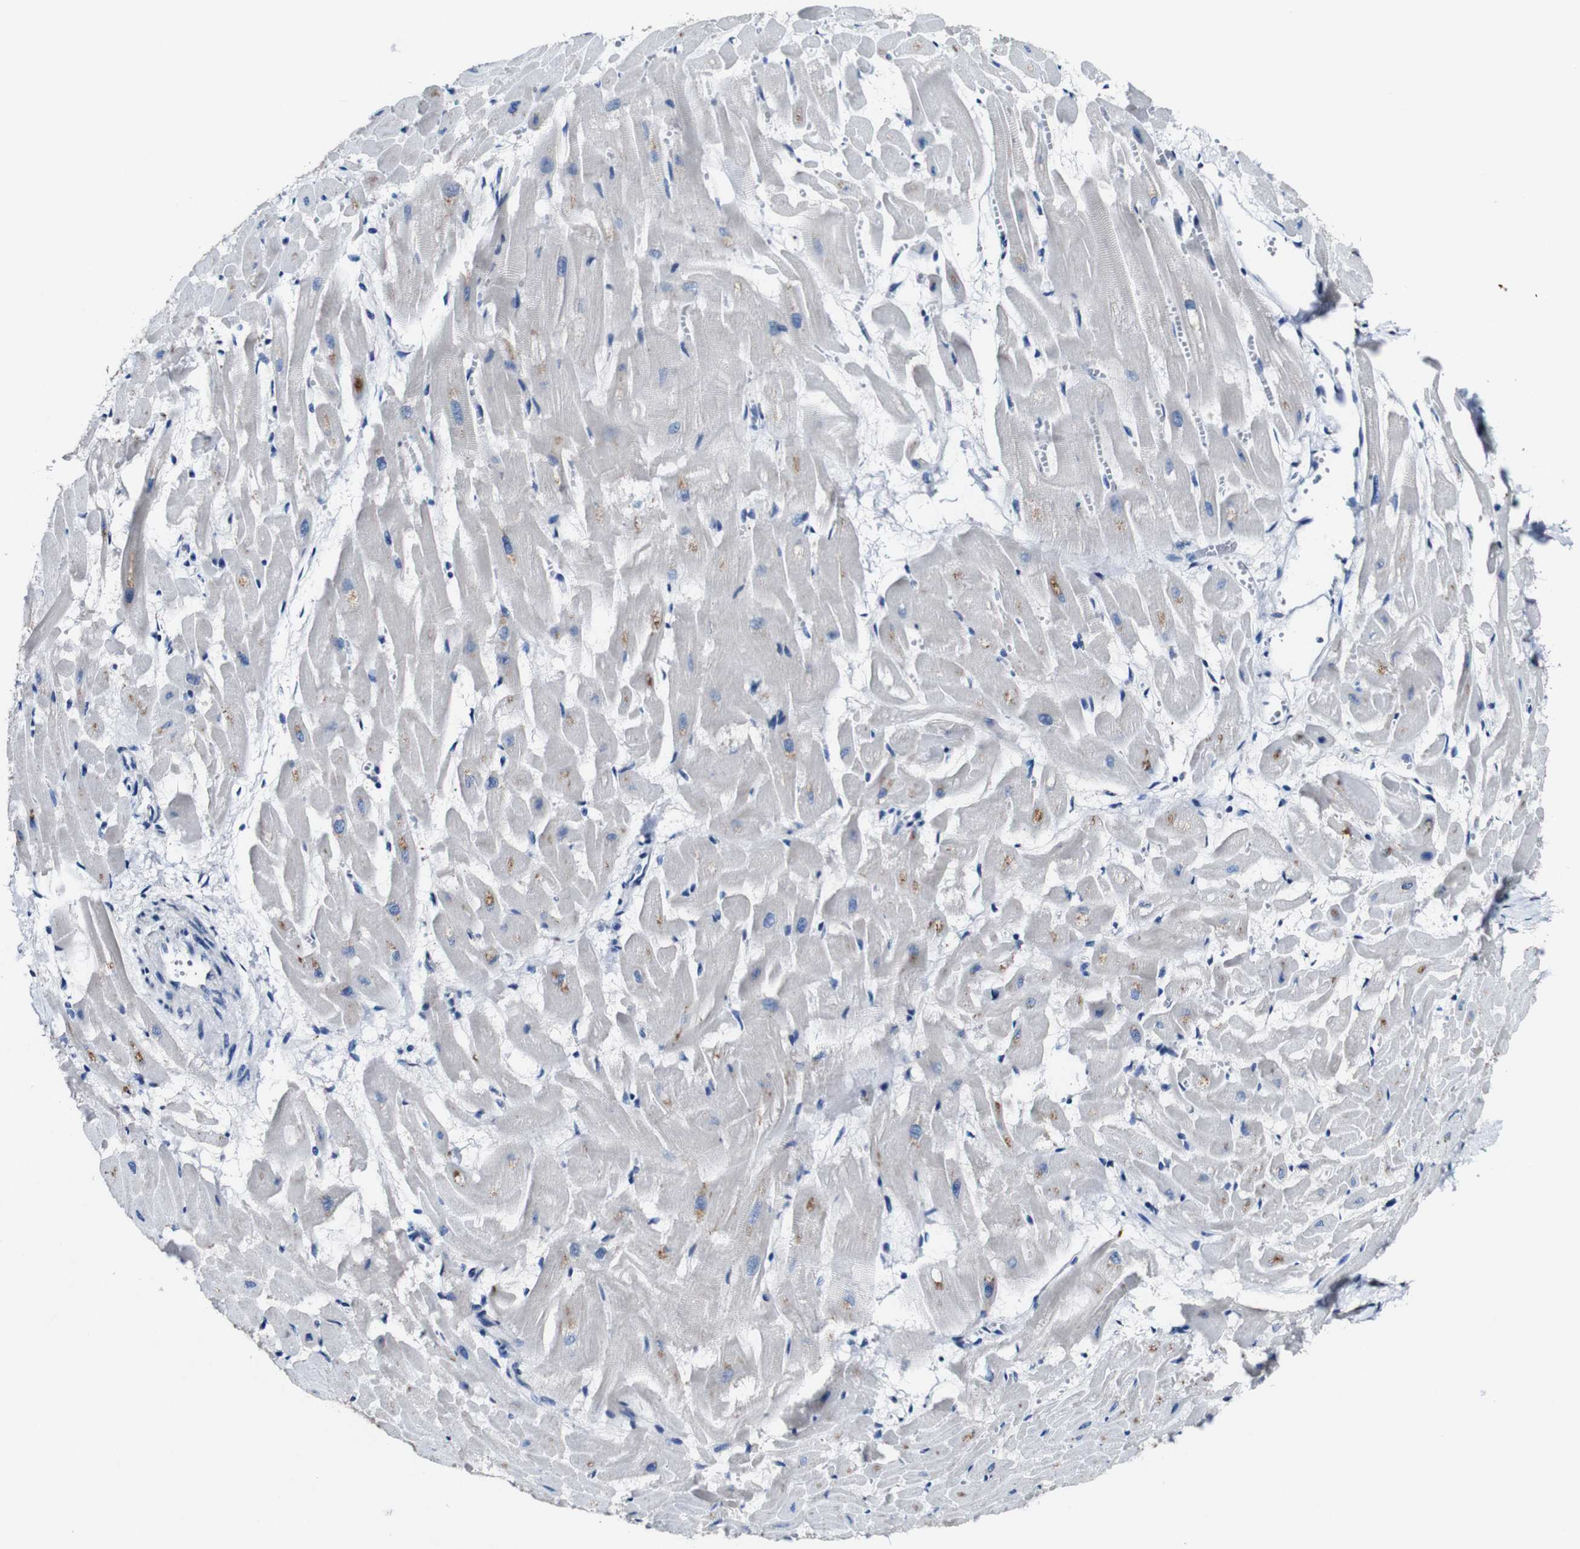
{"staining": {"intensity": "weak", "quantity": "<25%", "location": "cytoplasmic/membranous"}, "tissue": "heart muscle", "cell_type": "Cardiomyocytes", "image_type": "normal", "snomed": [{"axis": "morphology", "description": "Normal tissue, NOS"}, {"axis": "topography", "description": "Heart"}], "caption": "This is an IHC image of benign human heart muscle. There is no positivity in cardiomyocytes.", "gene": "GRAMD1A", "patient": {"sex": "female", "age": 19}}